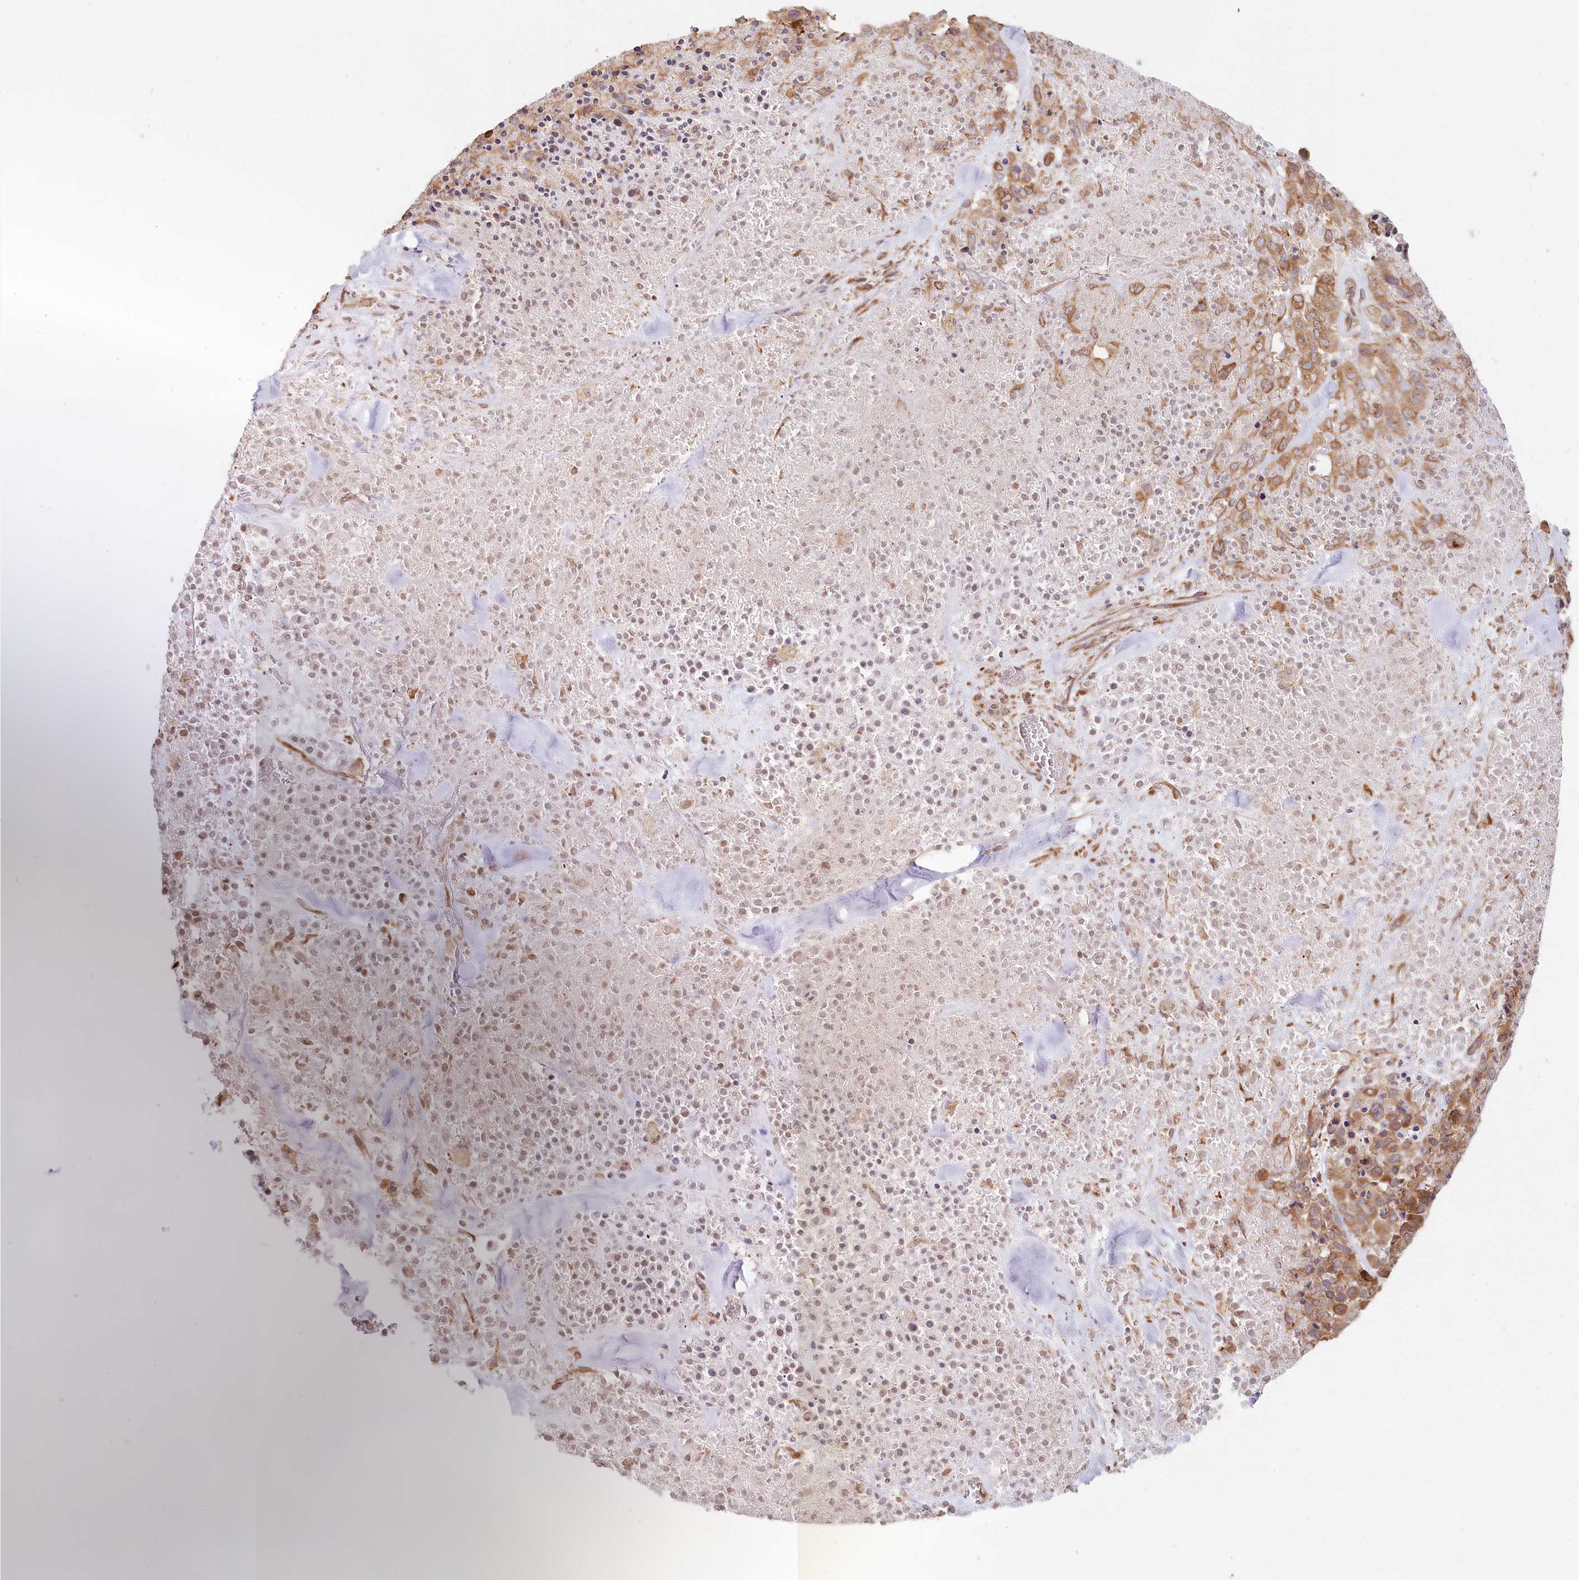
{"staining": {"intensity": "moderate", "quantity": ">75%", "location": "cytoplasmic/membranous"}, "tissue": "melanoma", "cell_type": "Tumor cells", "image_type": "cancer", "snomed": [{"axis": "morphology", "description": "Malignant melanoma, Metastatic site"}, {"axis": "topography", "description": "Skin"}], "caption": "Approximately >75% of tumor cells in human malignant melanoma (metastatic site) demonstrate moderate cytoplasmic/membranous protein expression as visualized by brown immunohistochemical staining.", "gene": "TCHP", "patient": {"sex": "female", "age": 81}}